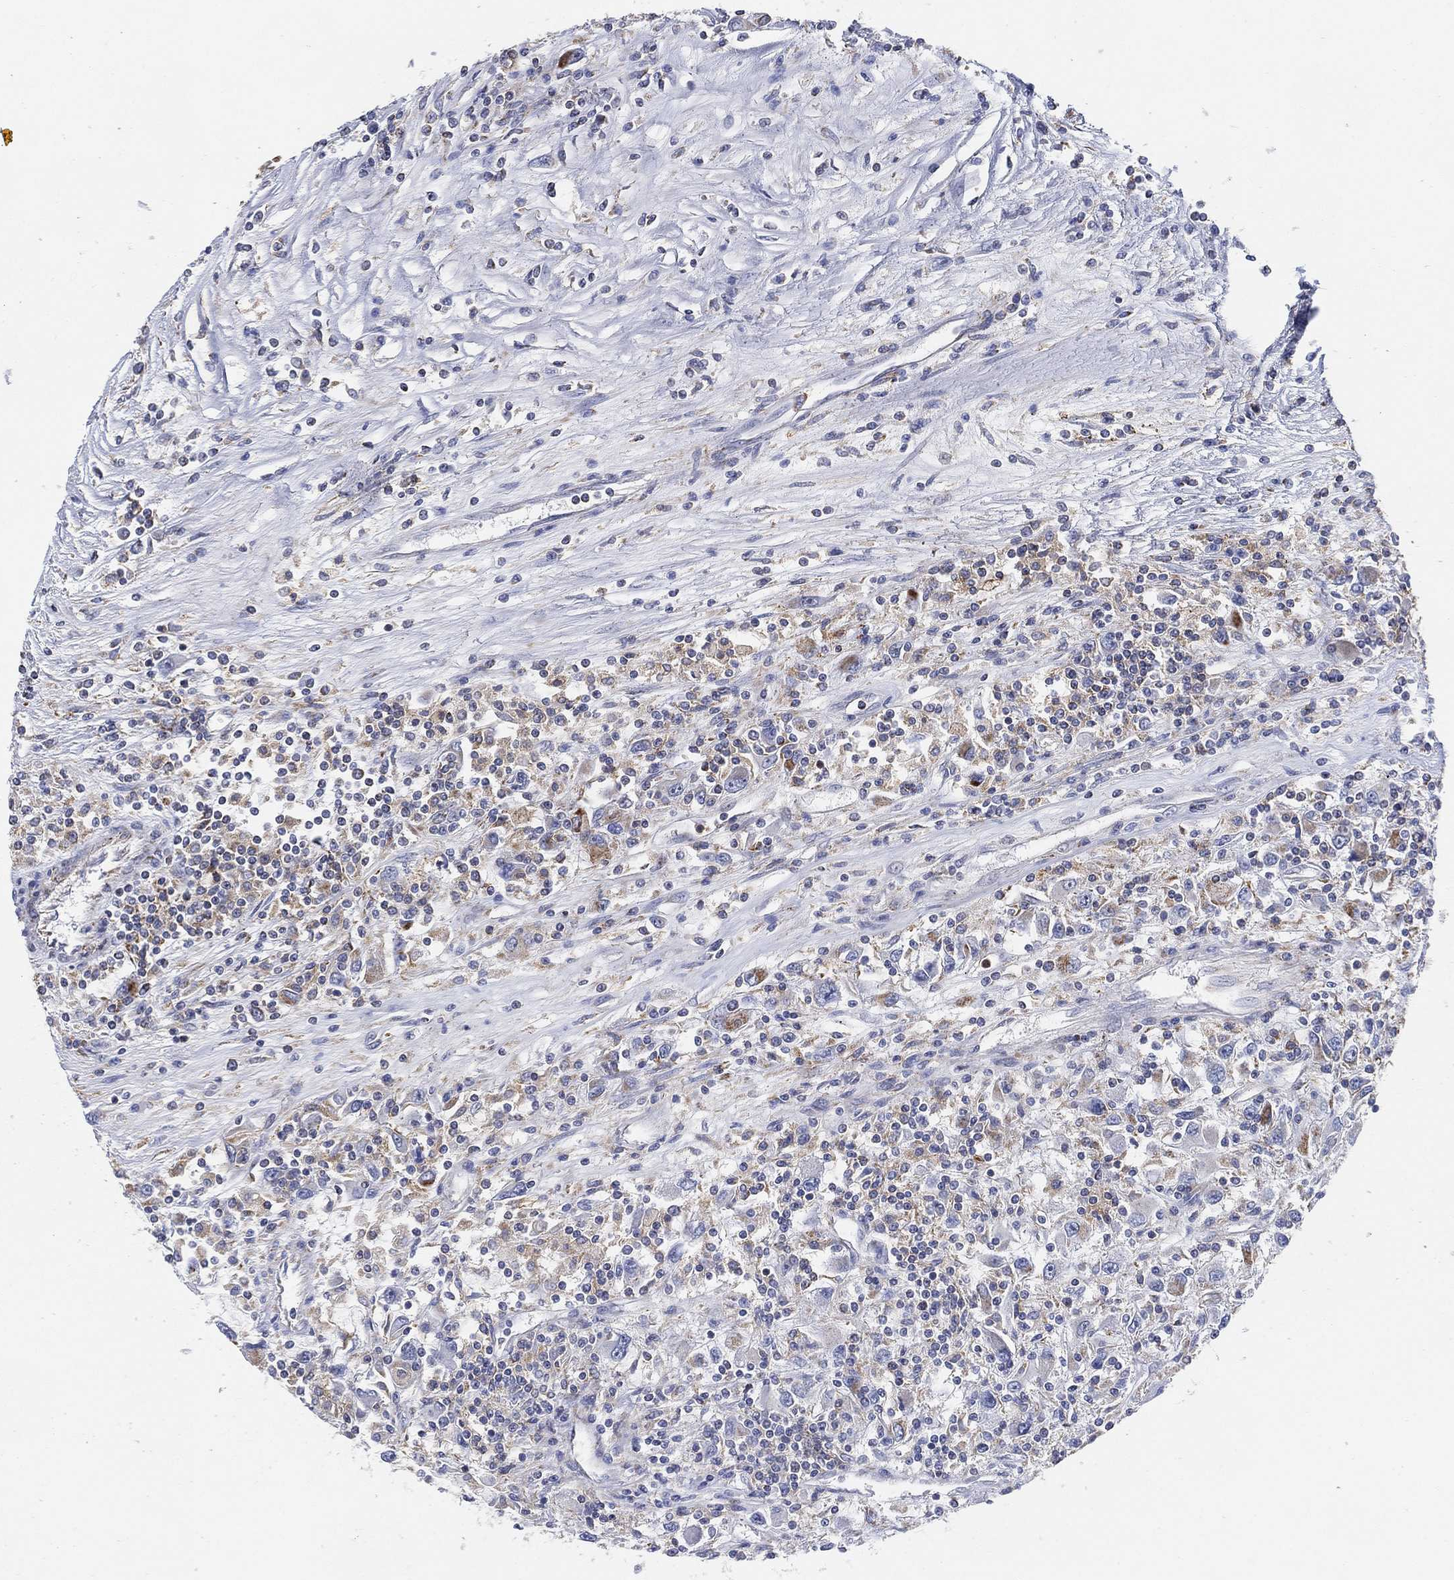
{"staining": {"intensity": "weak", "quantity": "<25%", "location": "cytoplasmic/membranous"}, "tissue": "renal cancer", "cell_type": "Tumor cells", "image_type": "cancer", "snomed": [{"axis": "morphology", "description": "Adenocarcinoma, NOS"}, {"axis": "topography", "description": "Kidney"}], "caption": "The immunohistochemistry (IHC) micrograph has no significant expression in tumor cells of renal cancer (adenocarcinoma) tissue.", "gene": "GCAT", "patient": {"sex": "female", "age": 67}}